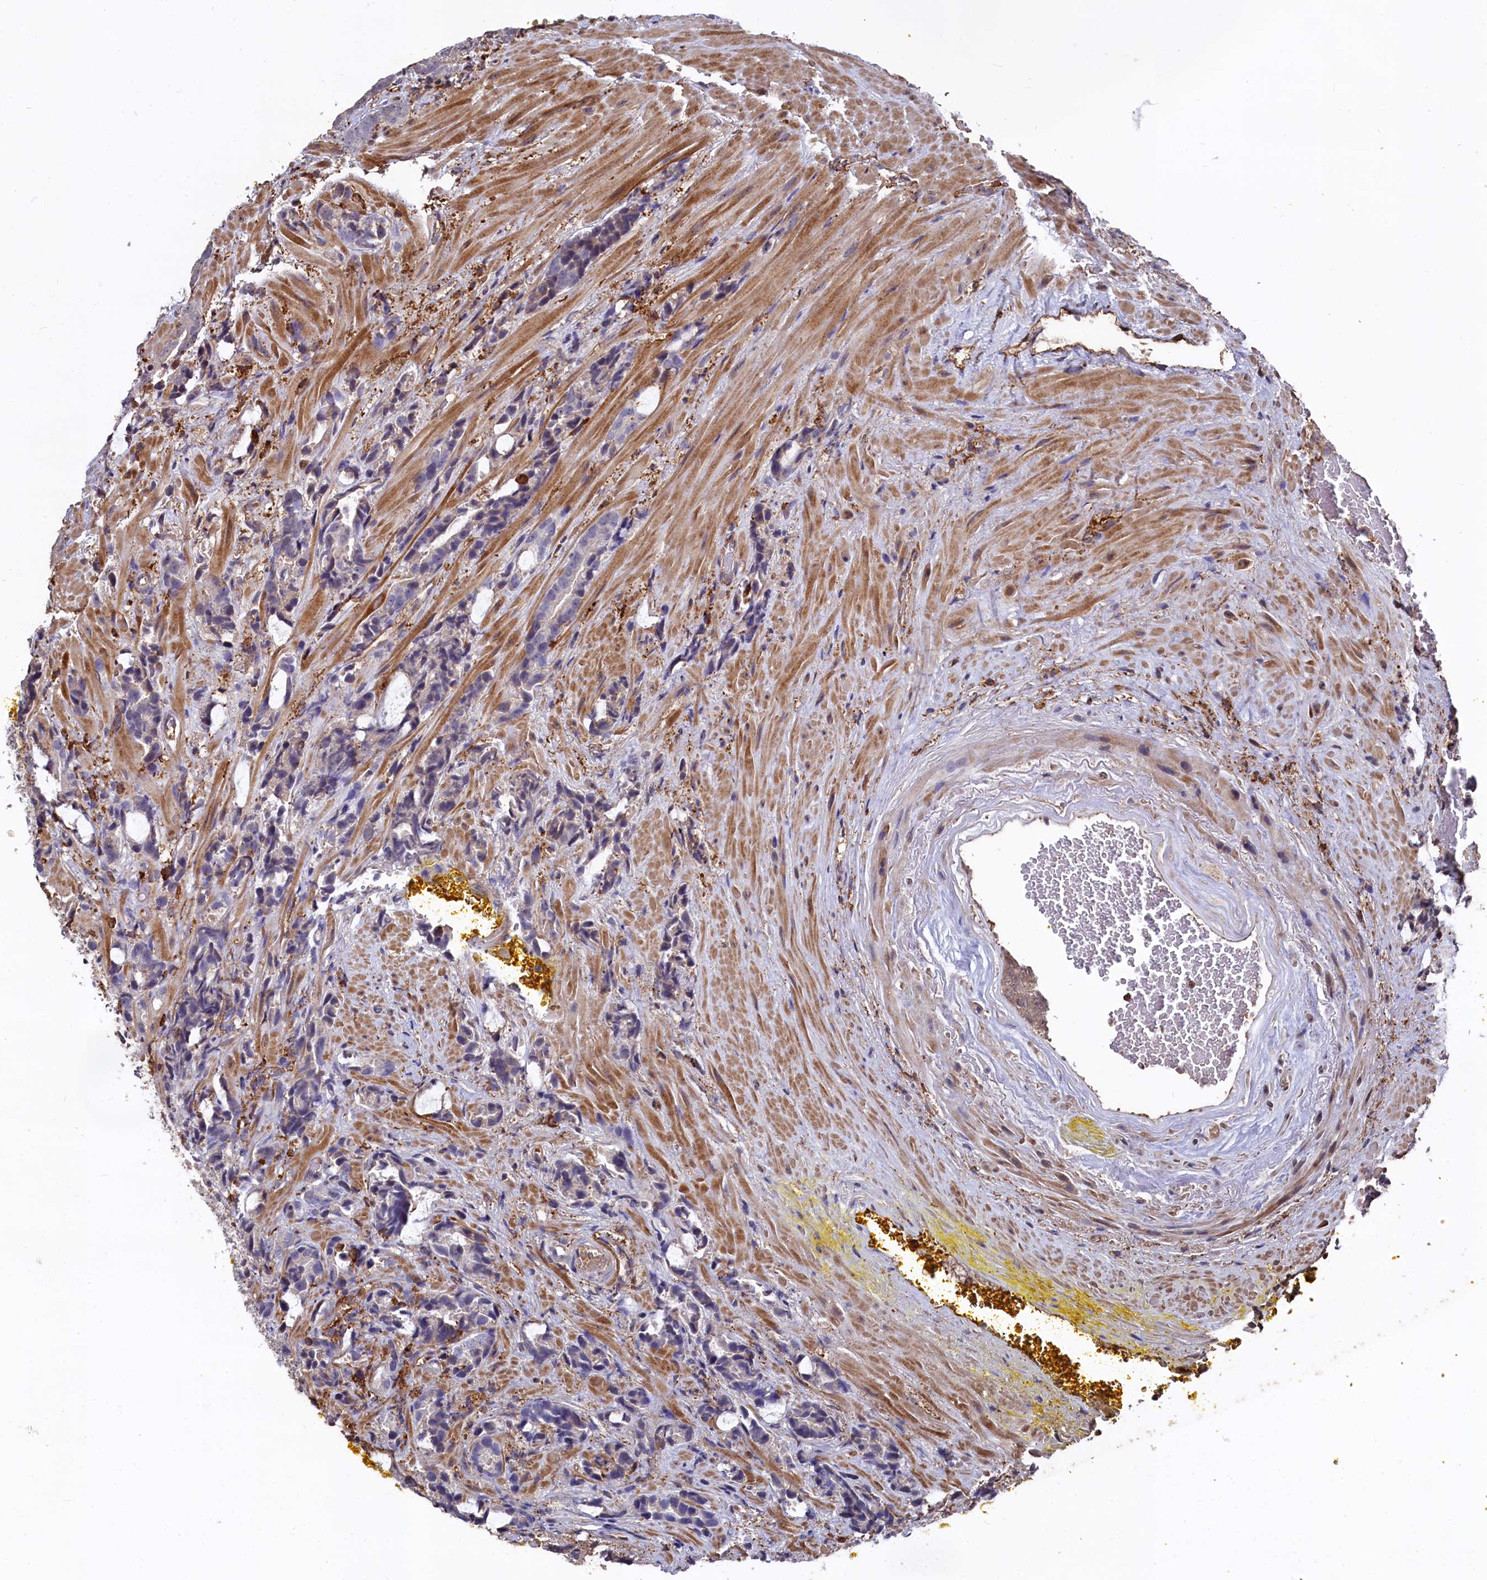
{"staining": {"intensity": "negative", "quantity": "none", "location": "none"}, "tissue": "prostate cancer", "cell_type": "Tumor cells", "image_type": "cancer", "snomed": [{"axis": "morphology", "description": "Adenocarcinoma, High grade"}, {"axis": "topography", "description": "Prostate and seminal vesicle, NOS"}], "caption": "The micrograph demonstrates no significant expression in tumor cells of prostate cancer (adenocarcinoma (high-grade)). The staining is performed using DAB brown chromogen with nuclei counter-stained in using hematoxylin.", "gene": "PLEKHO2", "patient": {"sex": "male", "age": 67}}